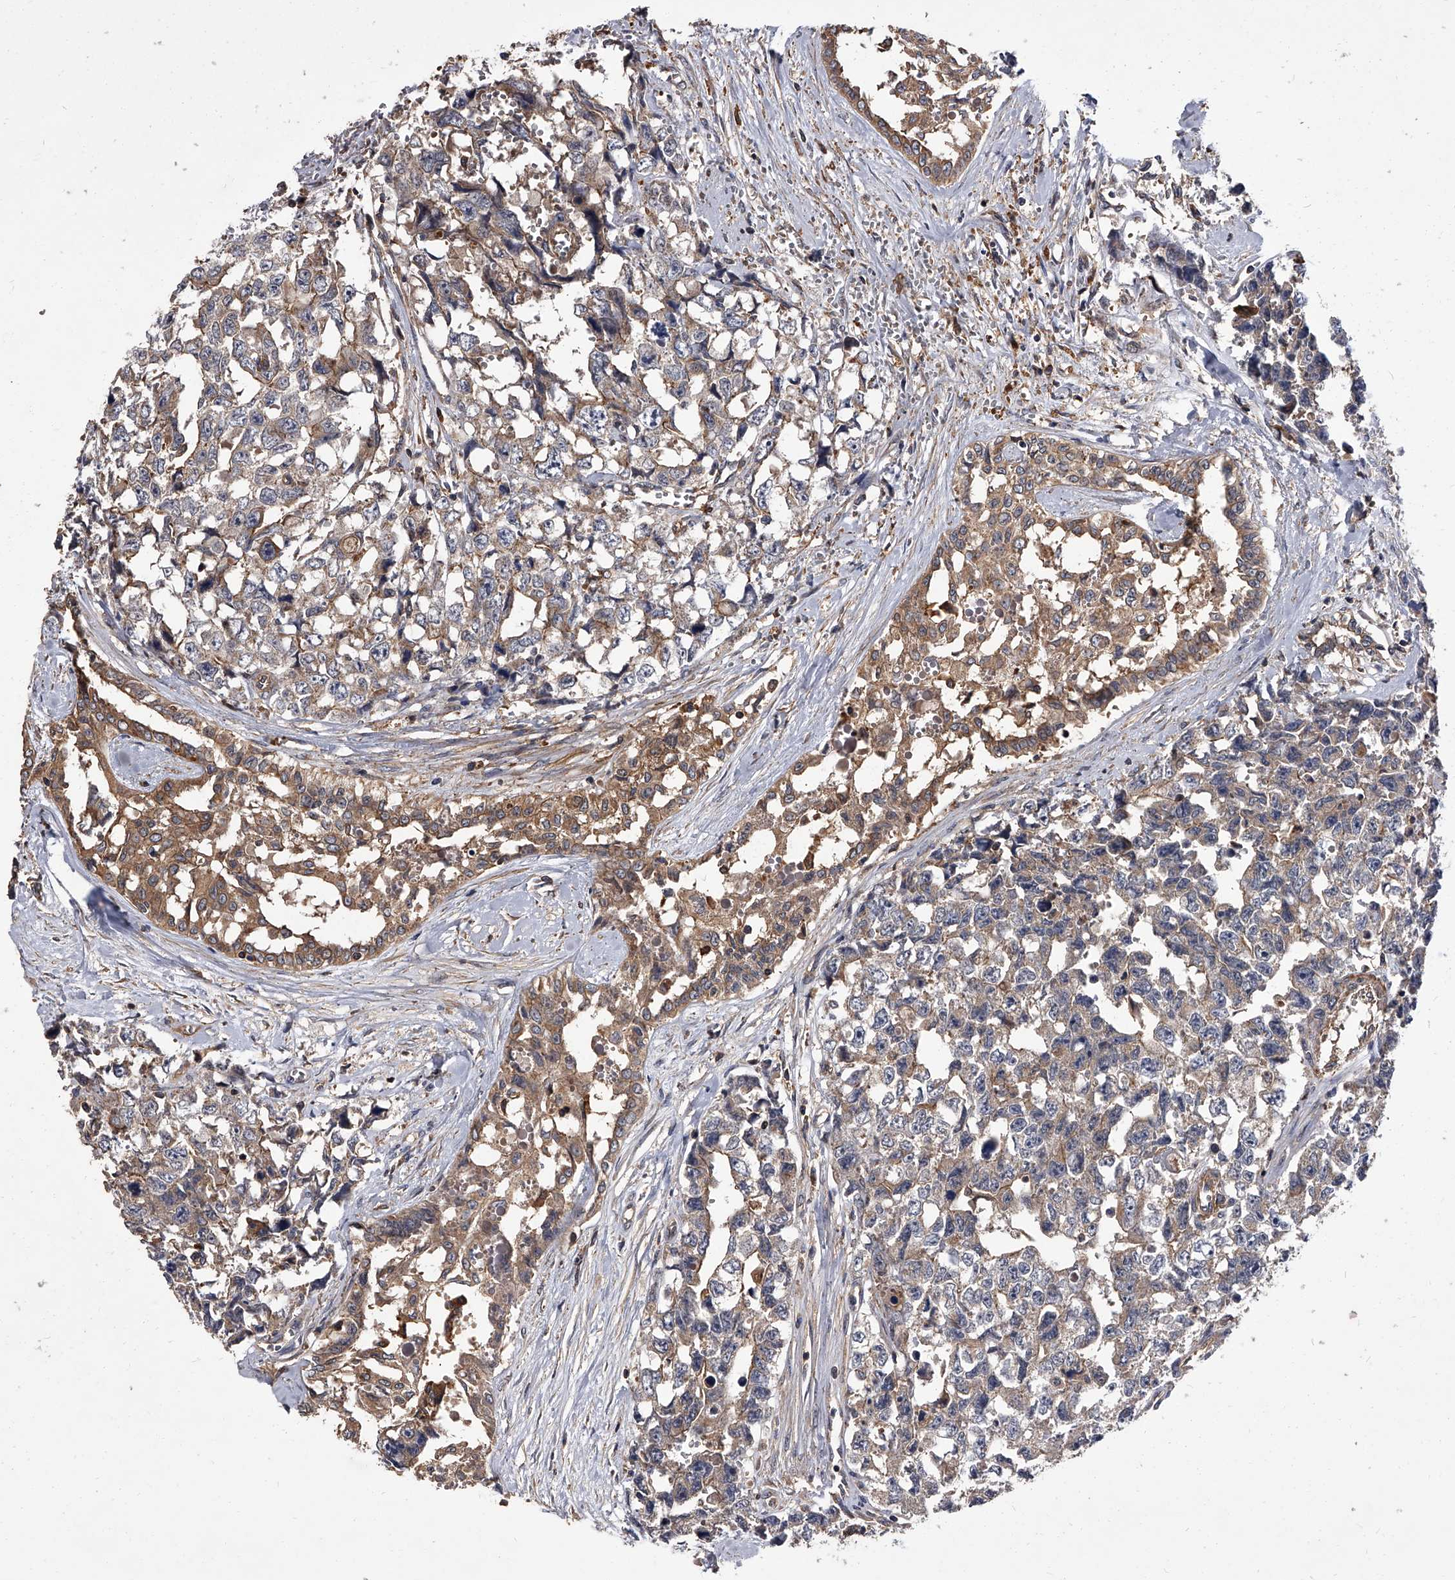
{"staining": {"intensity": "moderate", "quantity": "25%-75%", "location": "cytoplasmic/membranous"}, "tissue": "testis cancer", "cell_type": "Tumor cells", "image_type": "cancer", "snomed": [{"axis": "morphology", "description": "Carcinoma, Embryonal, NOS"}, {"axis": "topography", "description": "Testis"}], "caption": "Testis cancer stained with DAB immunohistochemistry demonstrates medium levels of moderate cytoplasmic/membranous staining in about 25%-75% of tumor cells.", "gene": "STK36", "patient": {"sex": "male", "age": 31}}